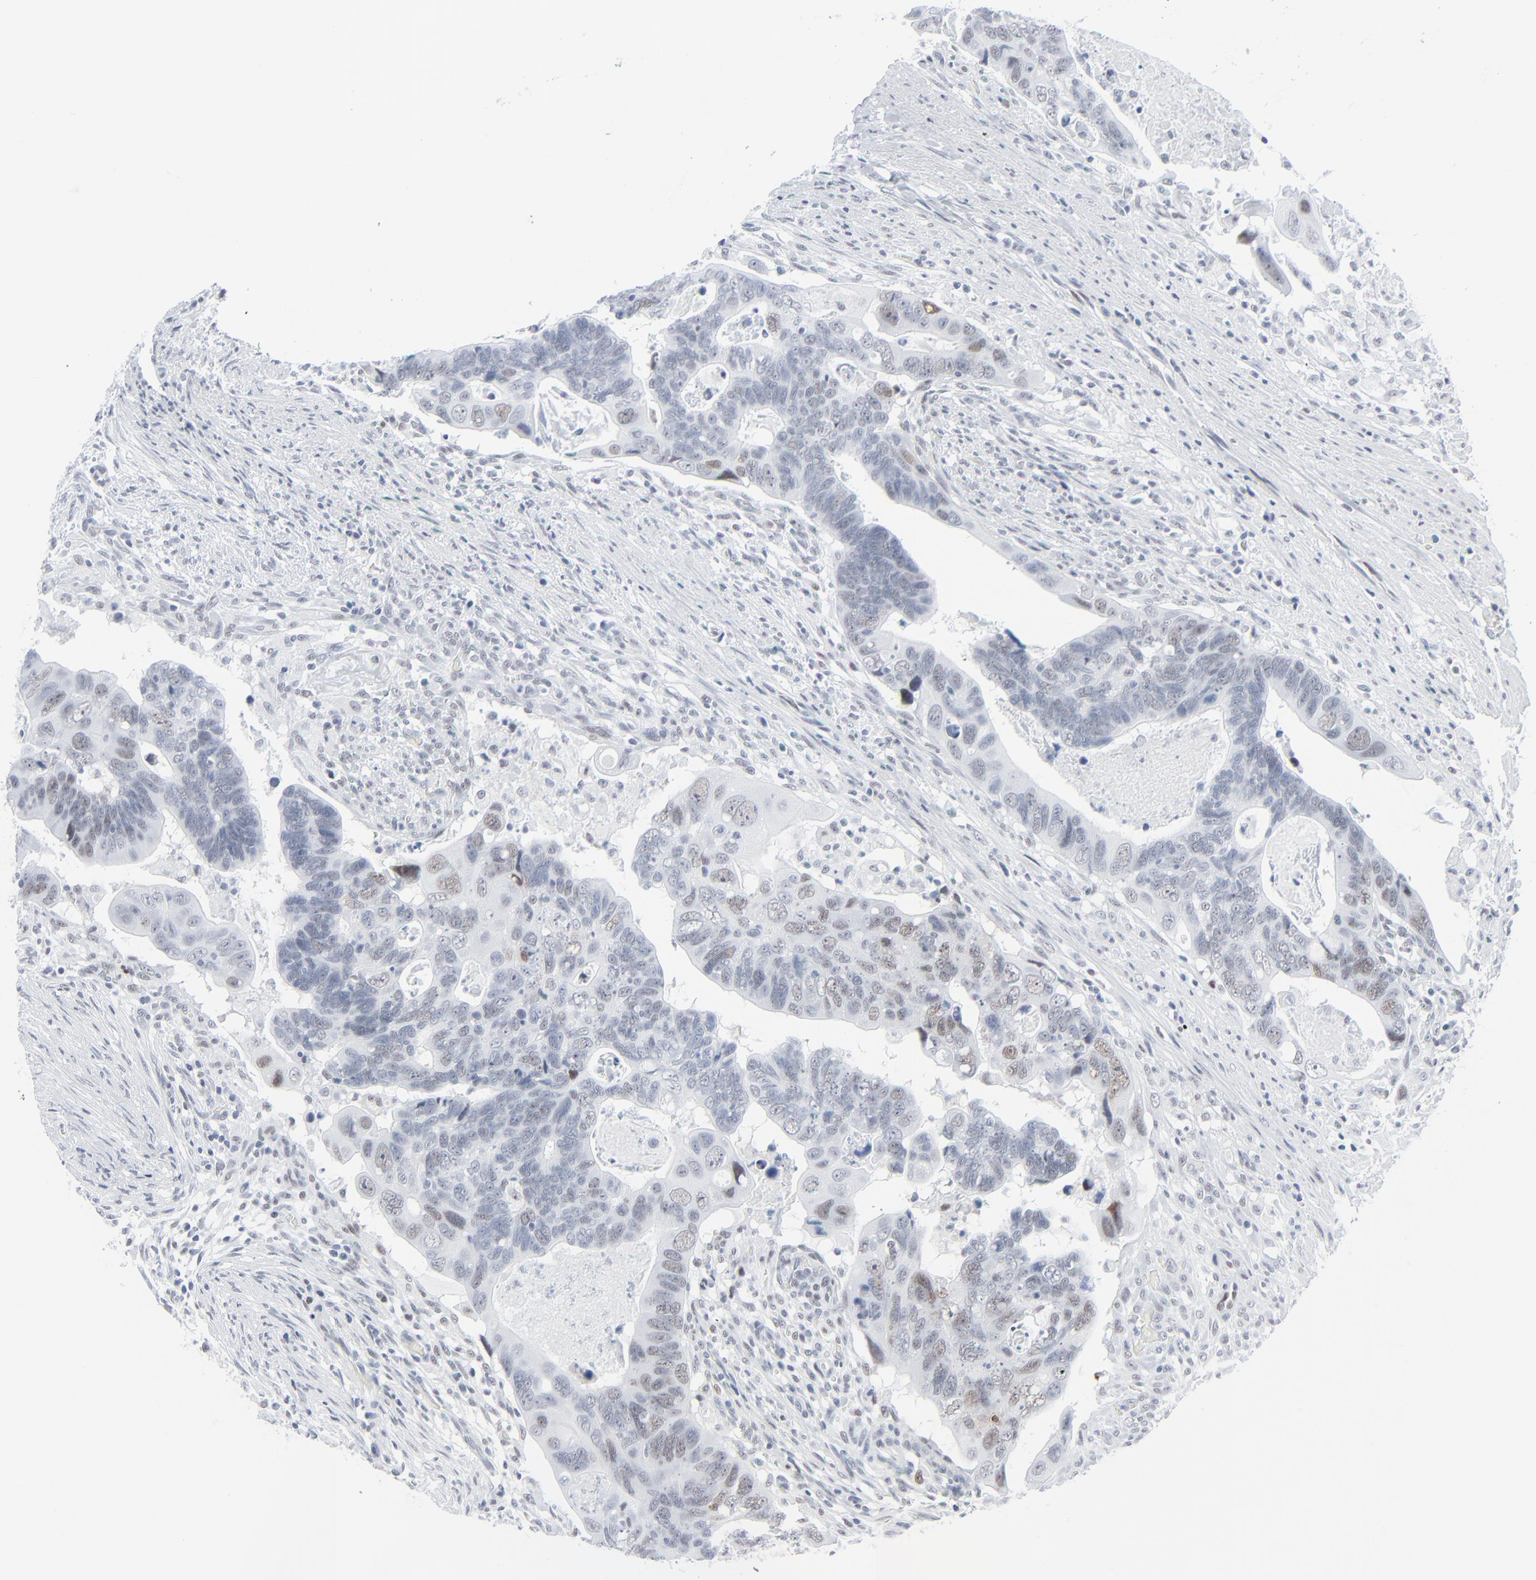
{"staining": {"intensity": "weak", "quantity": "25%-75%", "location": "nuclear"}, "tissue": "colorectal cancer", "cell_type": "Tumor cells", "image_type": "cancer", "snomed": [{"axis": "morphology", "description": "Adenocarcinoma, NOS"}, {"axis": "topography", "description": "Rectum"}], "caption": "Tumor cells show low levels of weak nuclear positivity in approximately 25%-75% of cells in colorectal adenocarcinoma.", "gene": "SIRT1", "patient": {"sex": "male", "age": 53}}